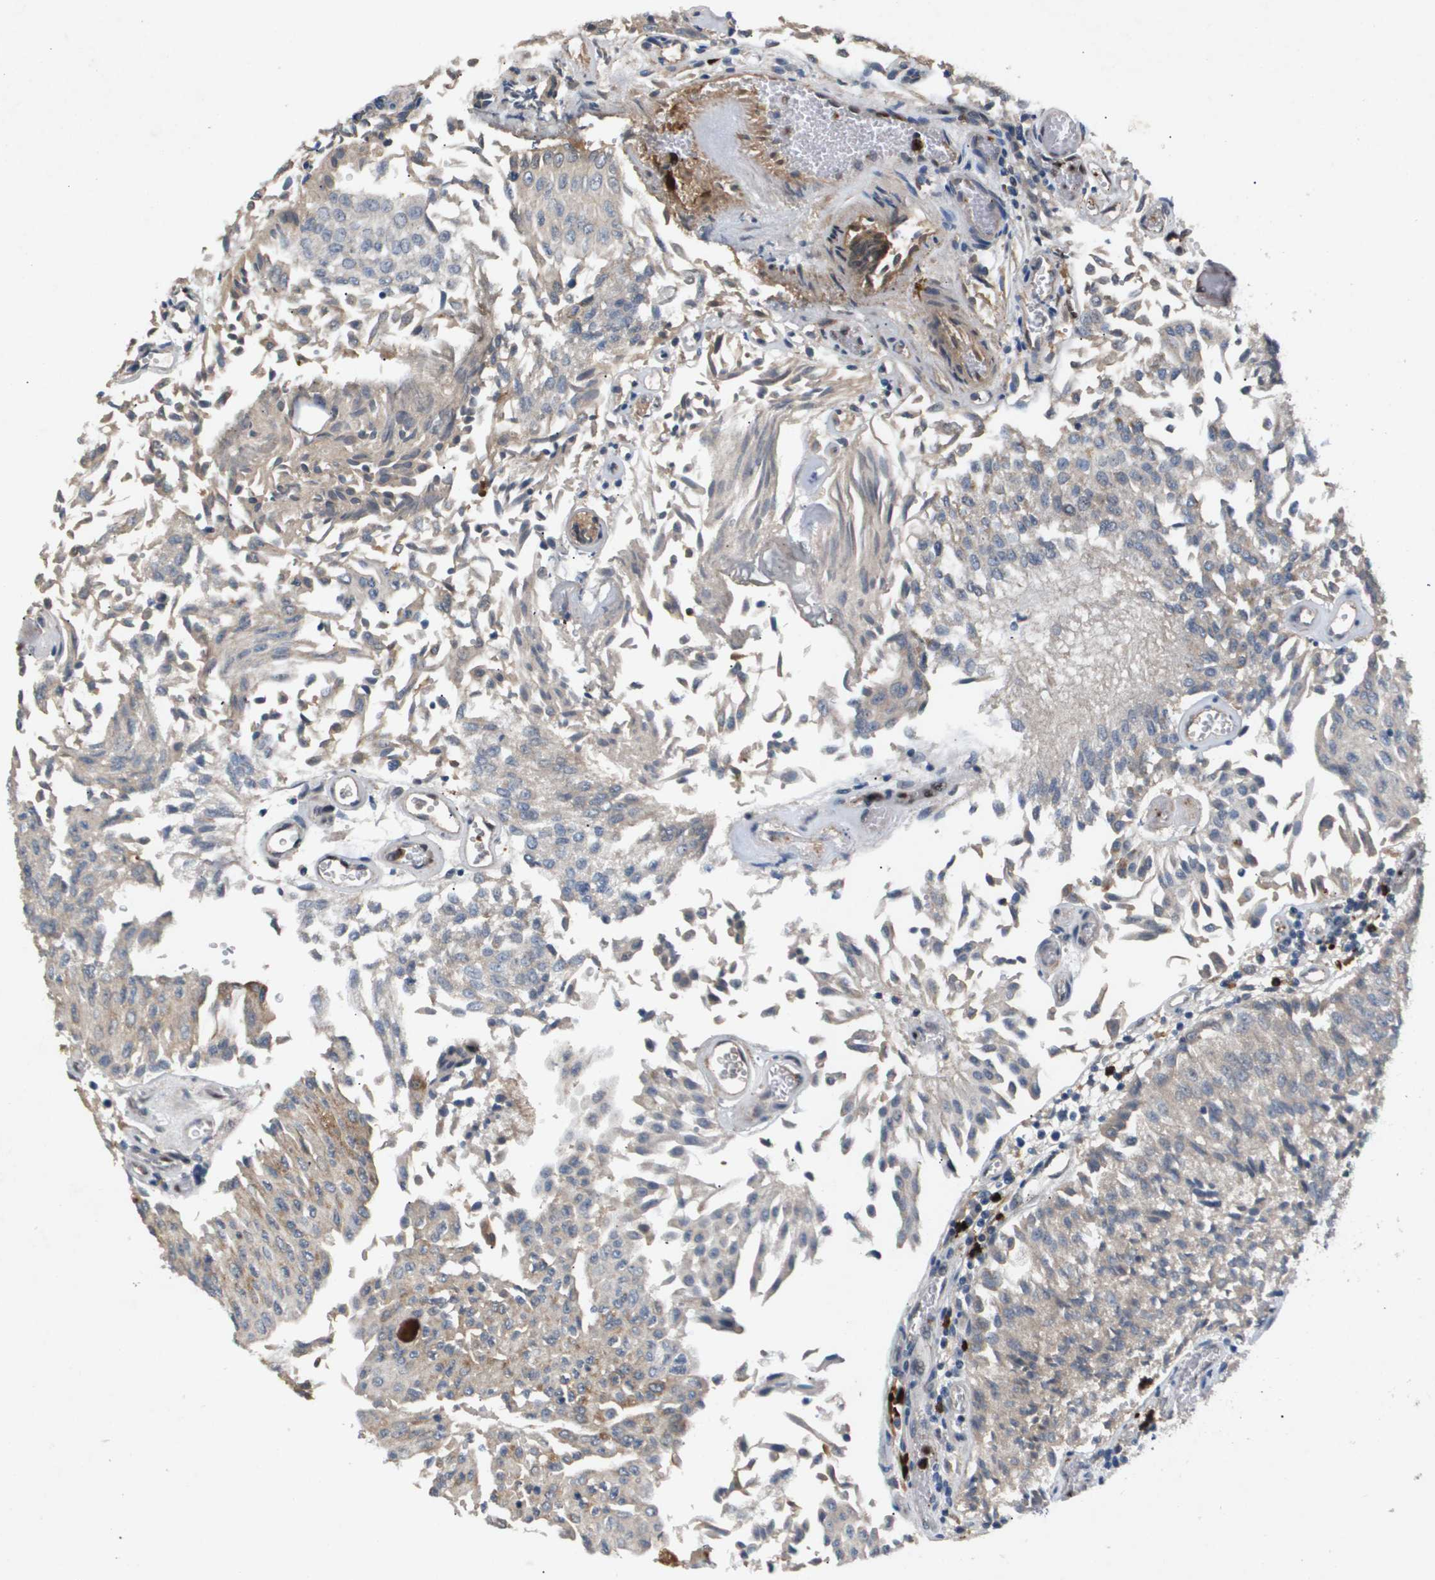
{"staining": {"intensity": "negative", "quantity": "none", "location": "none"}, "tissue": "urothelial cancer", "cell_type": "Tumor cells", "image_type": "cancer", "snomed": [{"axis": "morphology", "description": "Urothelial carcinoma, Low grade"}, {"axis": "topography", "description": "Urinary bladder"}], "caption": "Immunohistochemistry micrograph of neoplastic tissue: human urothelial carcinoma (low-grade) stained with DAB exhibits no significant protein positivity in tumor cells. Nuclei are stained in blue.", "gene": "ERG", "patient": {"sex": "male", "age": 86}}